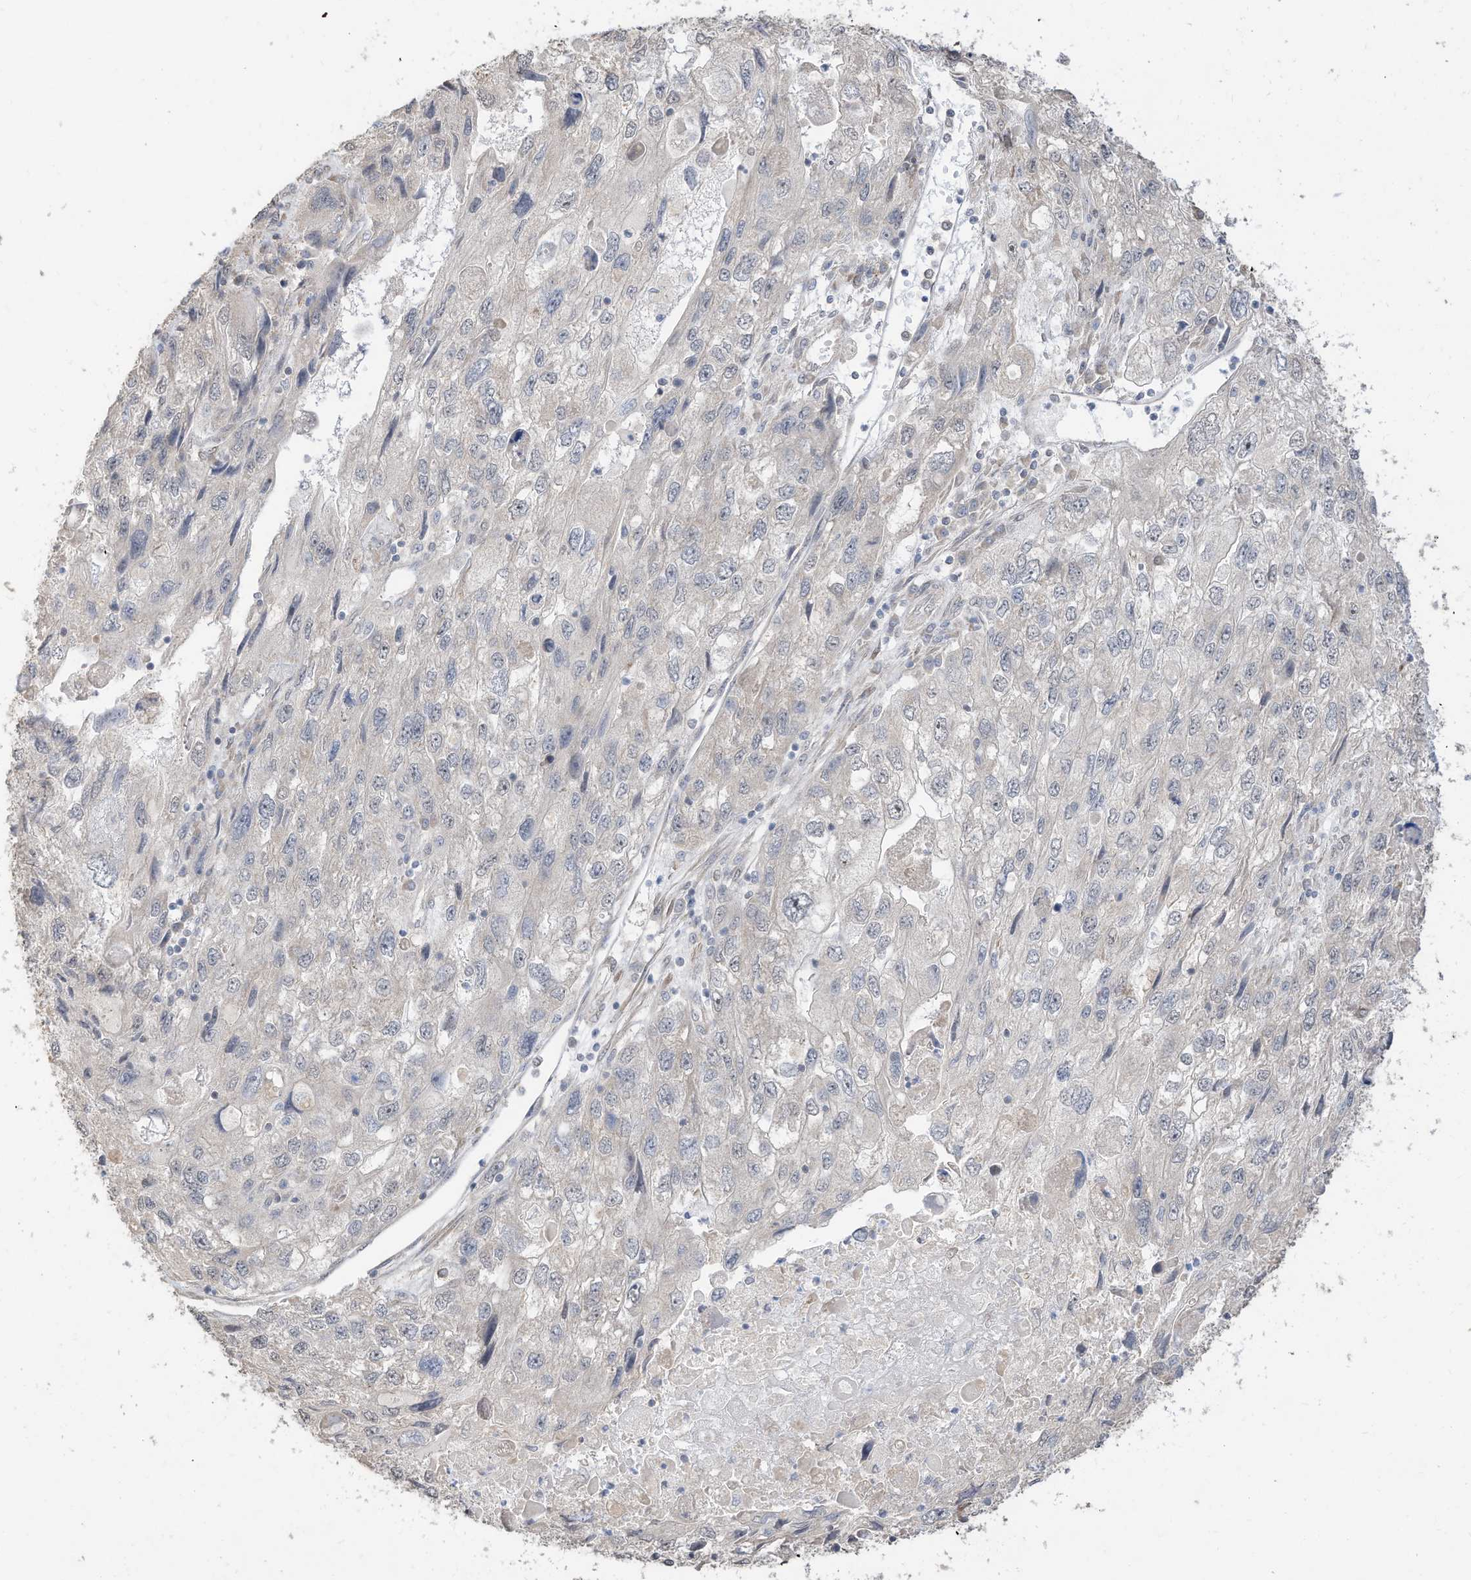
{"staining": {"intensity": "negative", "quantity": "none", "location": "none"}, "tissue": "endometrial cancer", "cell_type": "Tumor cells", "image_type": "cancer", "snomed": [{"axis": "morphology", "description": "Adenocarcinoma, NOS"}, {"axis": "topography", "description": "Endometrium"}], "caption": "Immunohistochemical staining of endometrial adenocarcinoma displays no significant positivity in tumor cells.", "gene": "CAGE1", "patient": {"sex": "female", "age": 49}}